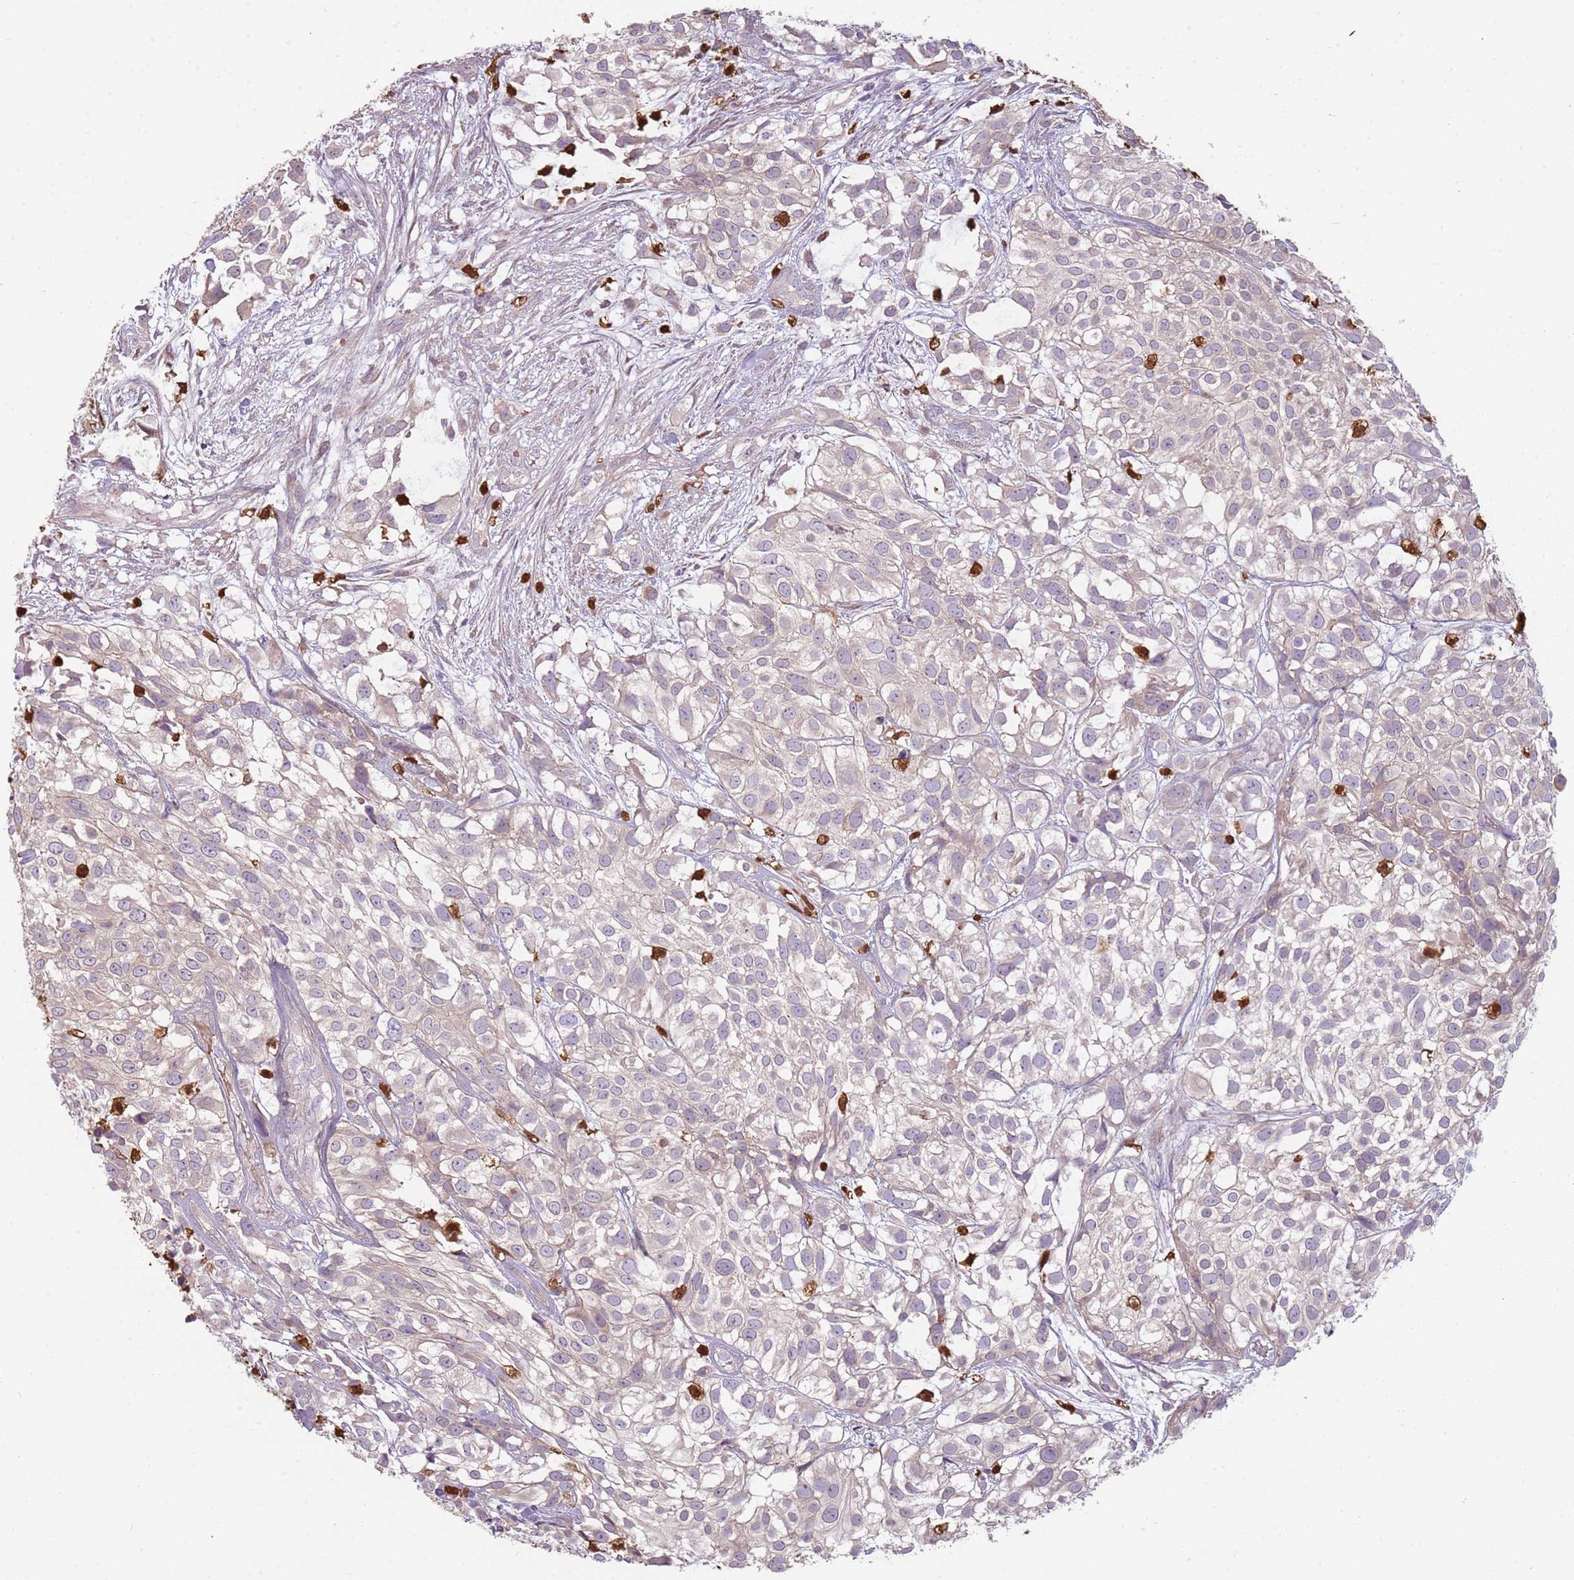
{"staining": {"intensity": "moderate", "quantity": "<25%", "location": "cytoplasmic/membranous"}, "tissue": "urothelial cancer", "cell_type": "Tumor cells", "image_type": "cancer", "snomed": [{"axis": "morphology", "description": "Urothelial carcinoma, High grade"}, {"axis": "topography", "description": "Urinary bladder"}], "caption": "IHC photomicrograph of human urothelial carcinoma (high-grade) stained for a protein (brown), which displays low levels of moderate cytoplasmic/membranous staining in about <25% of tumor cells.", "gene": "SPAG4", "patient": {"sex": "male", "age": 56}}